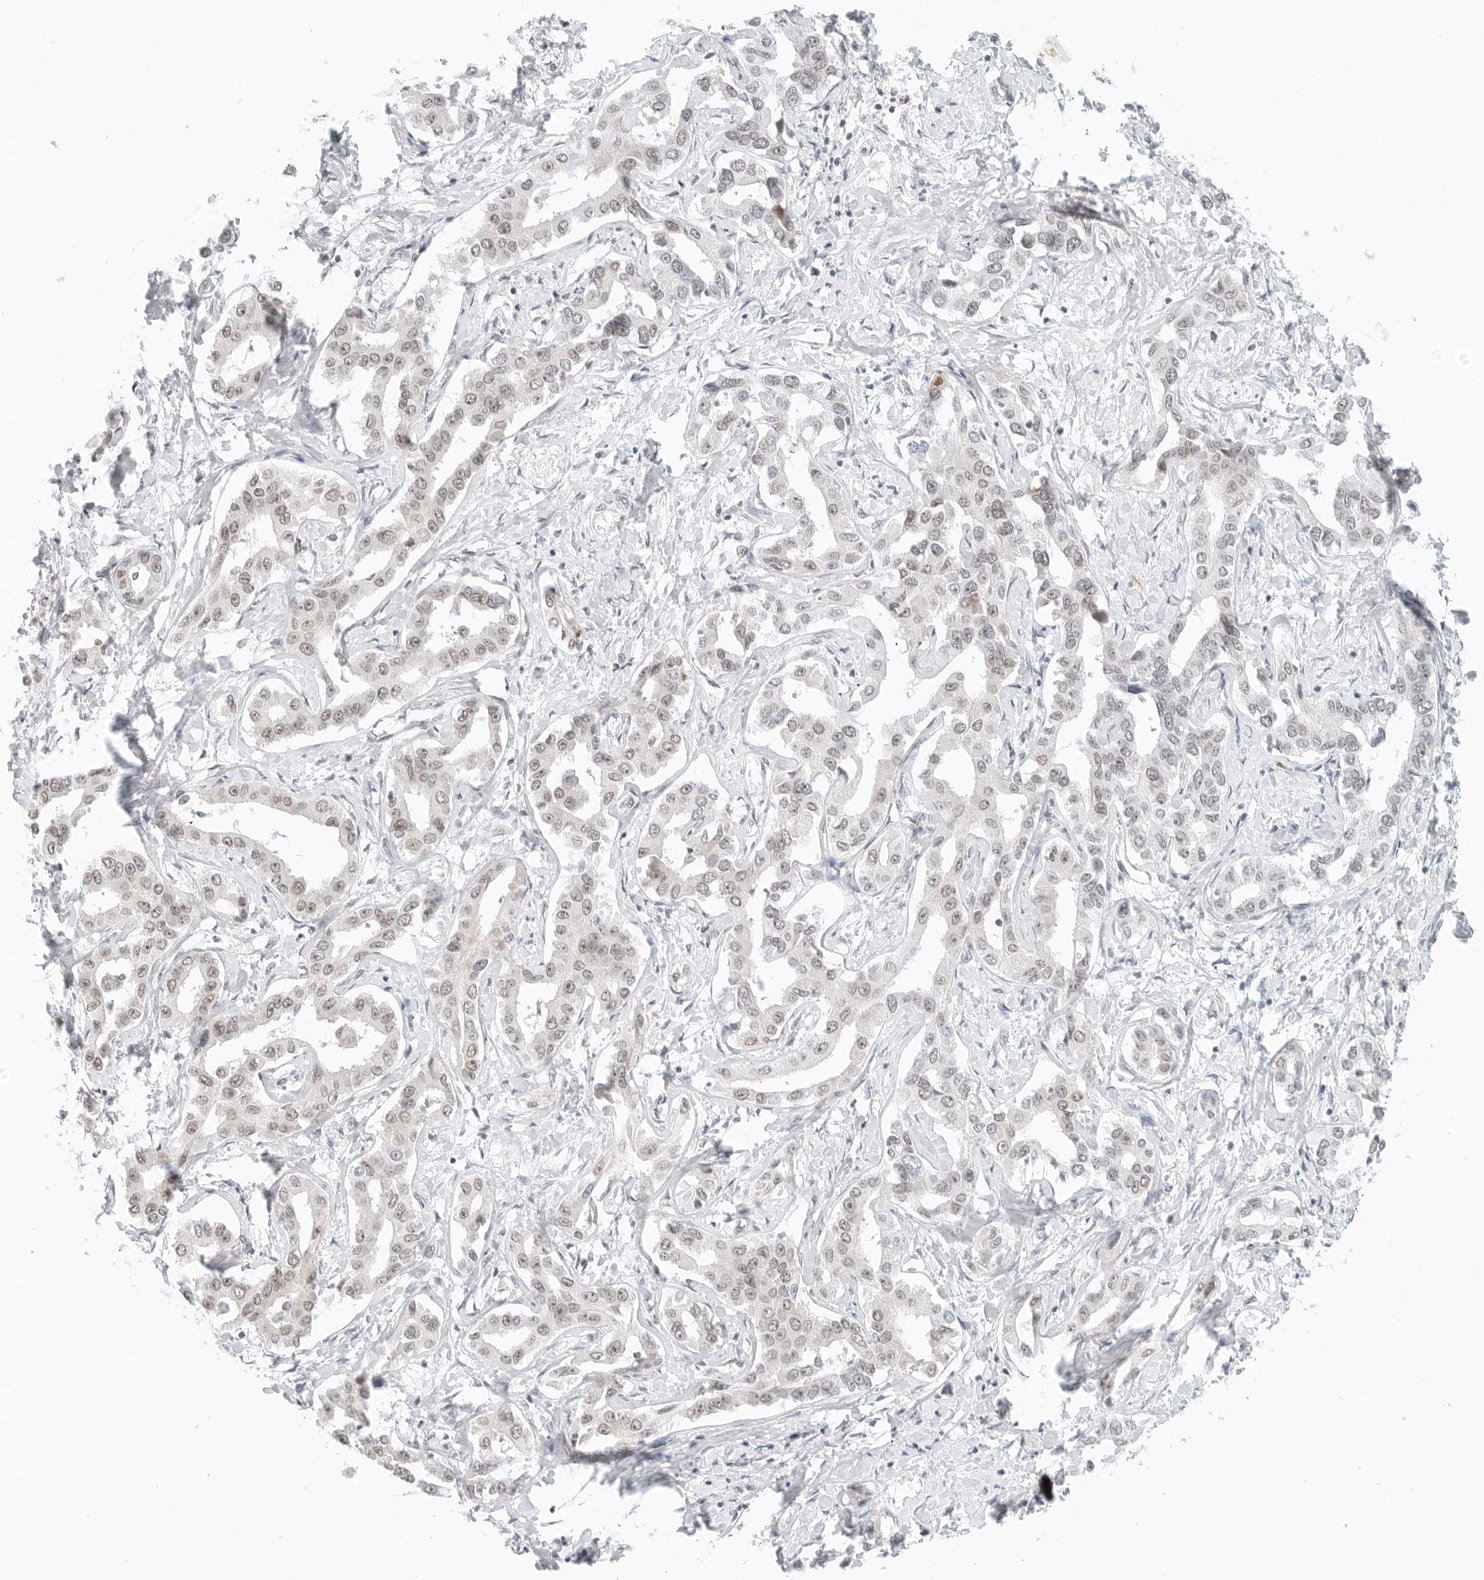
{"staining": {"intensity": "weak", "quantity": "<25%", "location": "nuclear"}, "tissue": "liver cancer", "cell_type": "Tumor cells", "image_type": "cancer", "snomed": [{"axis": "morphology", "description": "Cholangiocarcinoma"}, {"axis": "topography", "description": "Liver"}], "caption": "There is no significant expression in tumor cells of liver cholangiocarcinoma. (Brightfield microscopy of DAB (3,3'-diaminobenzidine) immunohistochemistry (IHC) at high magnification).", "gene": "NEO1", "patient": {"sex": "male", "age": 59}}